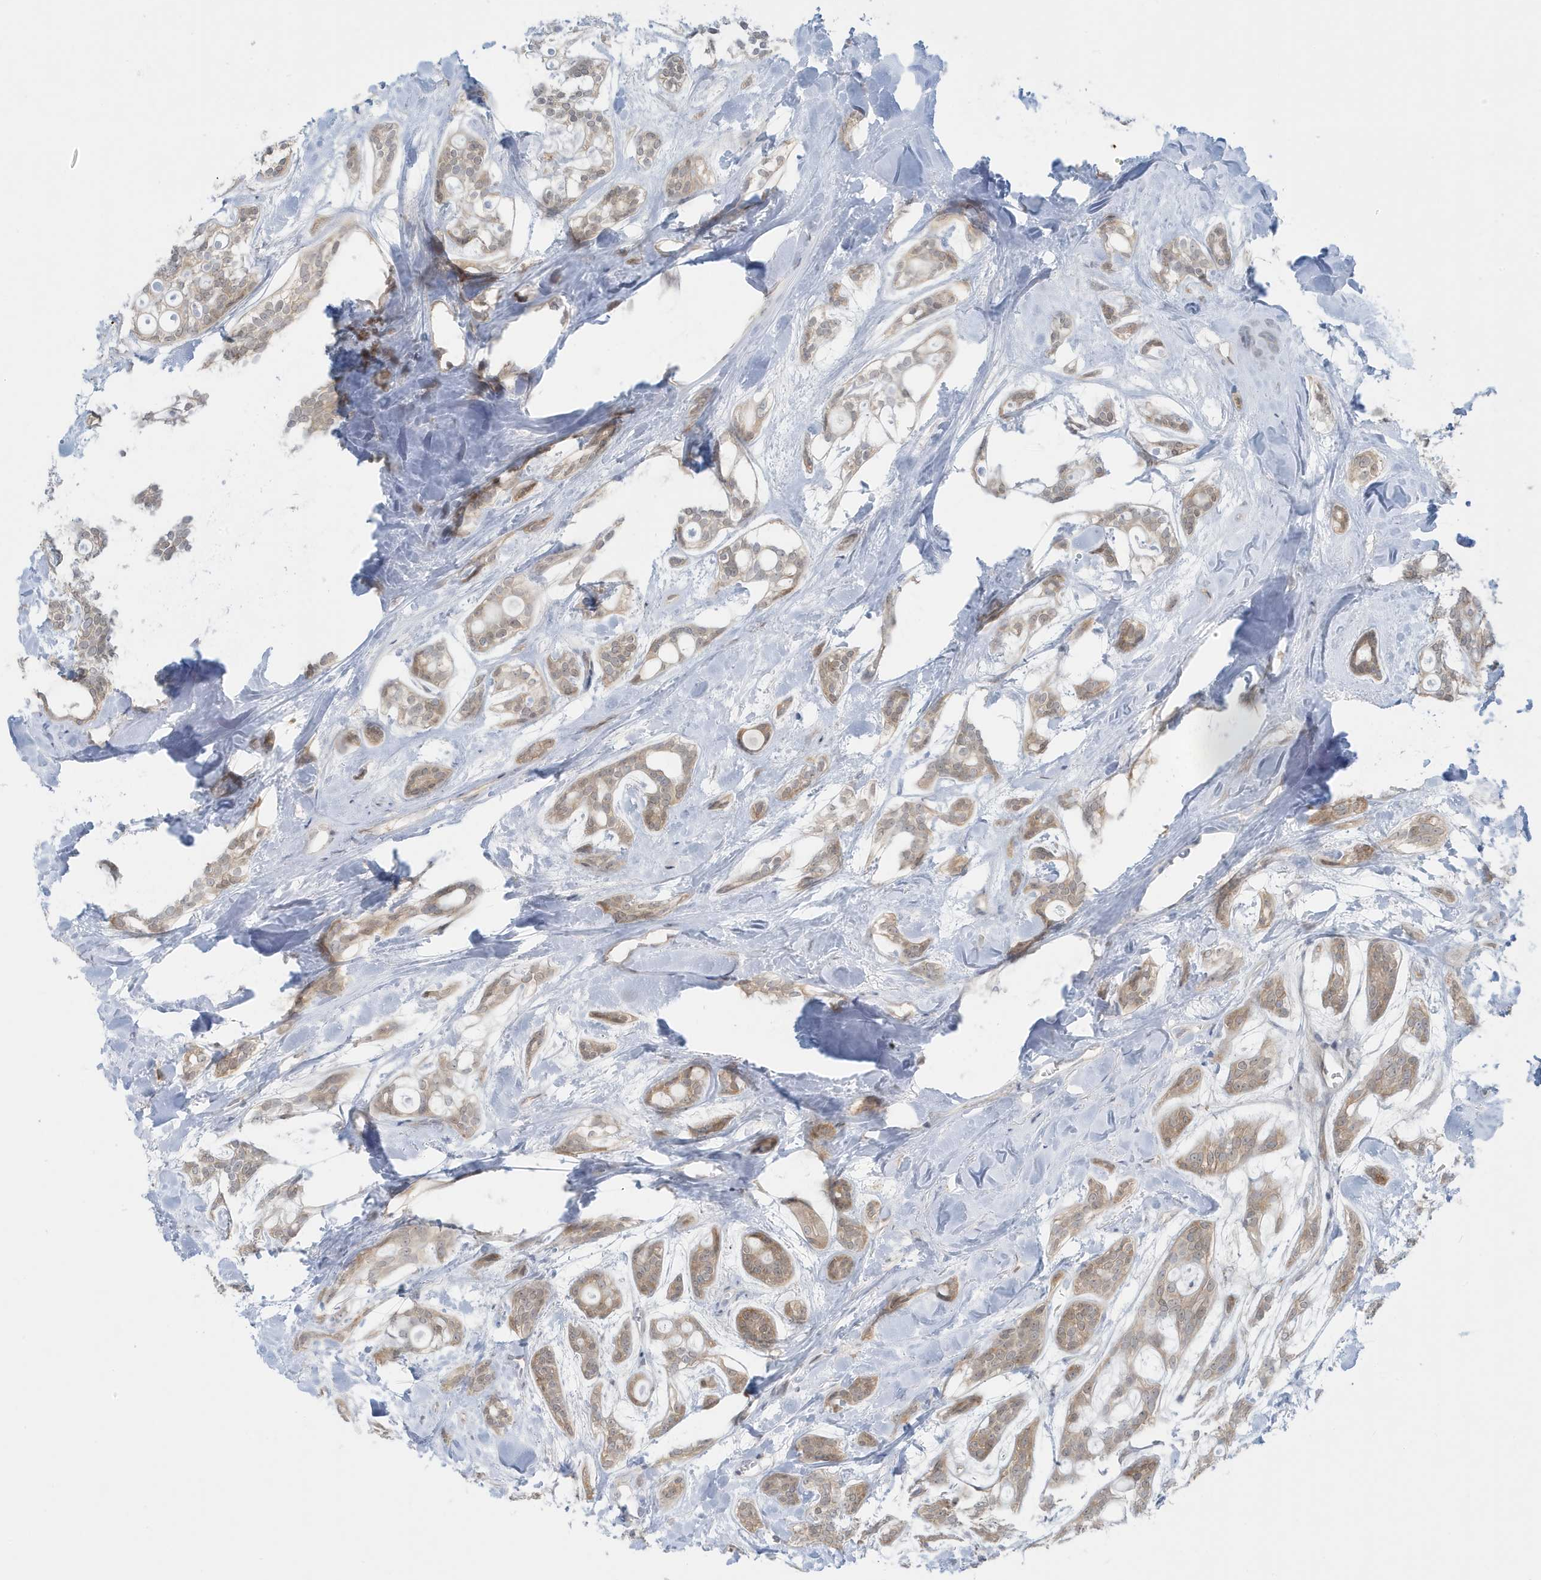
{"staining": {"intensity": "weak", "quantity": ">75%", "location": "cytoplasmic/membranous"}, "tissue": "head and neck cancer", "cell_type": "Tumor cells", "image_type": "cancer", "snomed": [{"axis": "morphology", "description": "Adenocarcinoma, NOS"}, {"axis": "topography", "description": "Head-Neck"}], "caption": "Immunohistochemistry (IHC) of adenocarcinoma (head and neck) exhibits low levels of weak cytoplasmic/membranous expression in about >75% of tumor cells.", "gene": "OGA", "patient": {"sex": "male", "age": 66}}